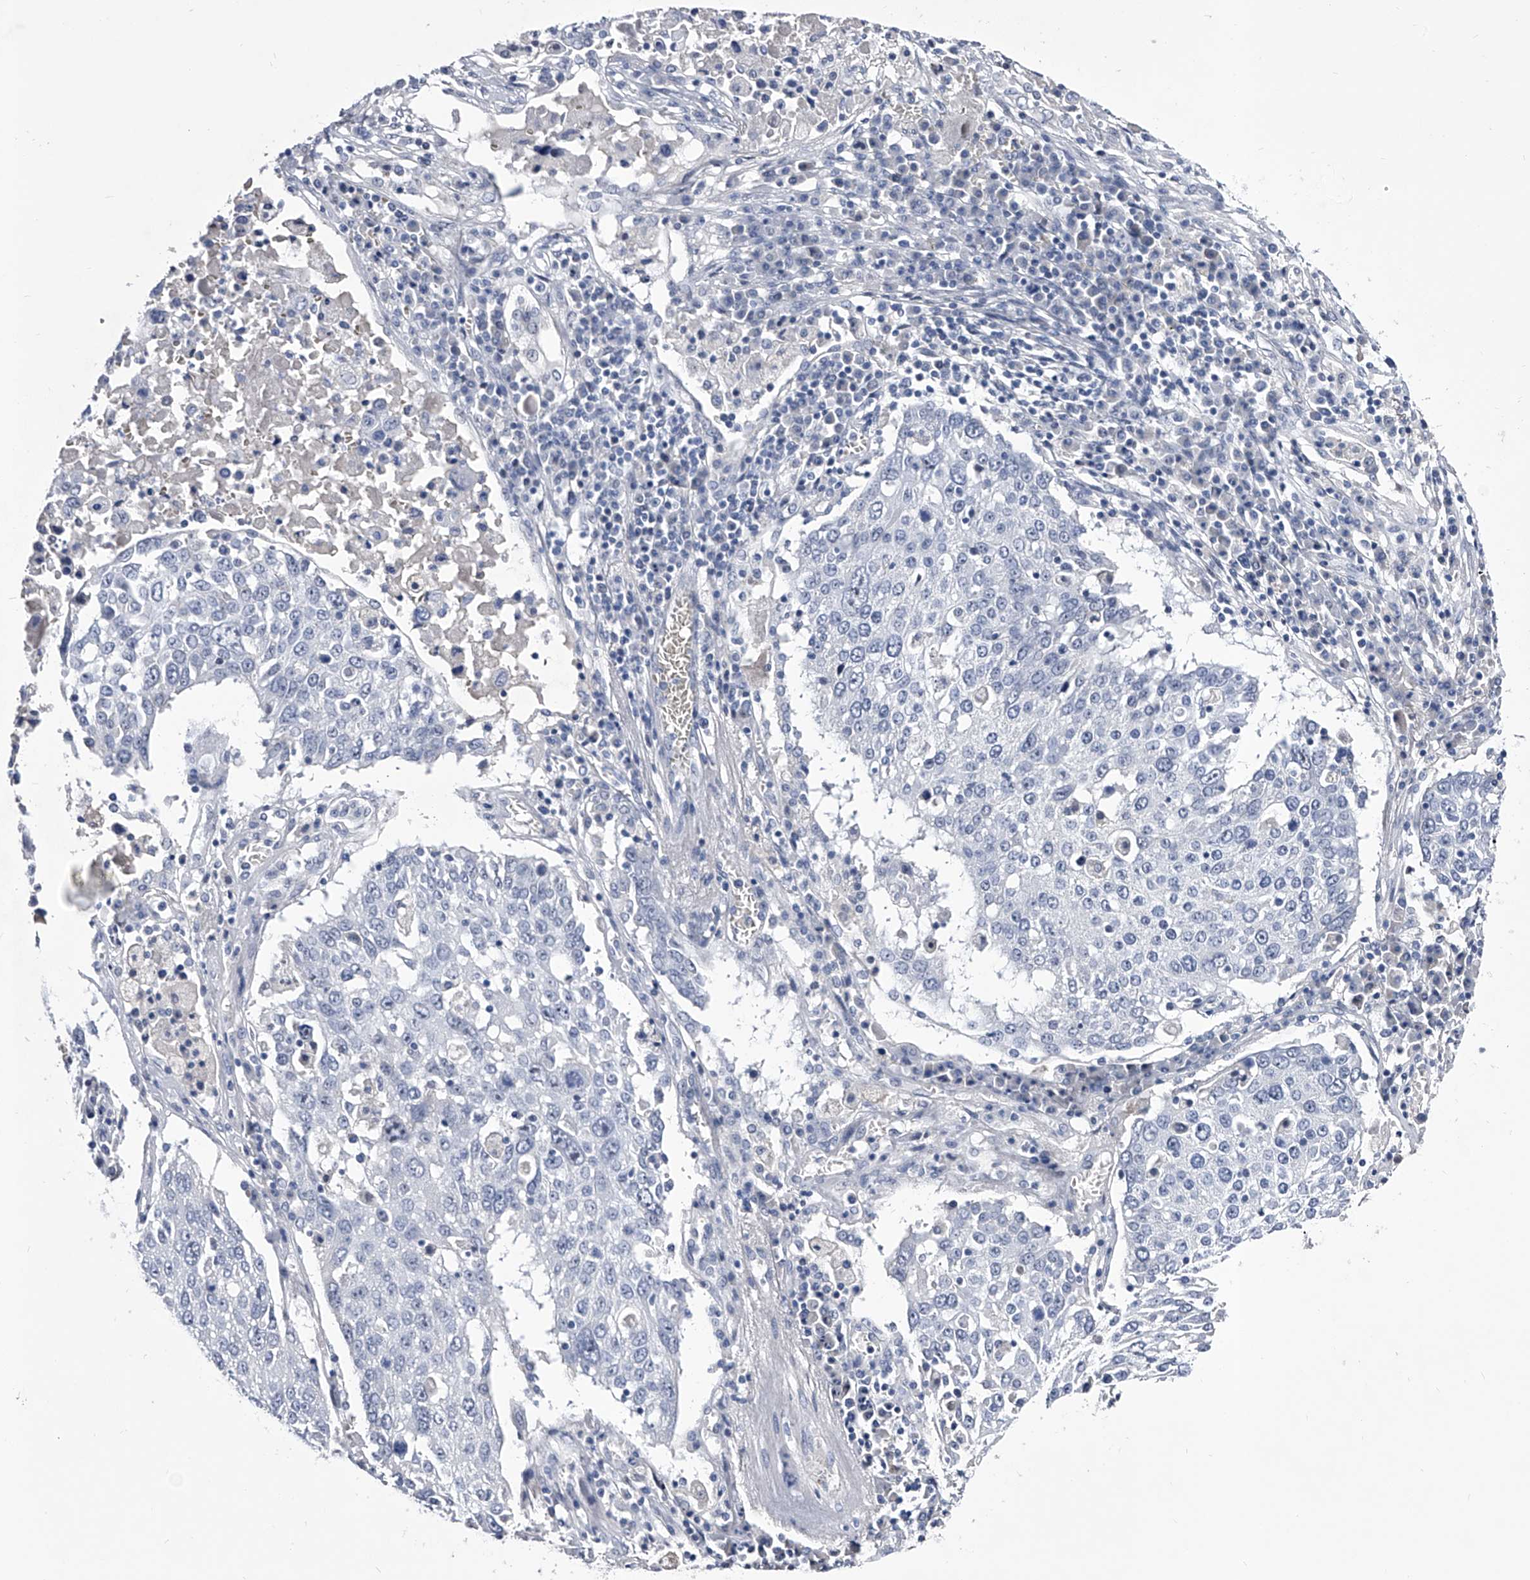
{"staining": {"intensity": "negative", "quantity": "none", "location": "none"}, "tissue": "lung cancer", "cell_type": "Tumor cells", "image_type": "cancer", "snomed": [{"axis": "morphology", "description": "Squamous cell carcinoma, NOS"}, {"axis": "topography", "description": "Lung"}], "caption": "Tumor cells are negative for protein expression in human lung squamous cell carcinoma.", "gene": "CRISP2", "patient": {"sex": "male", "age": 65}}